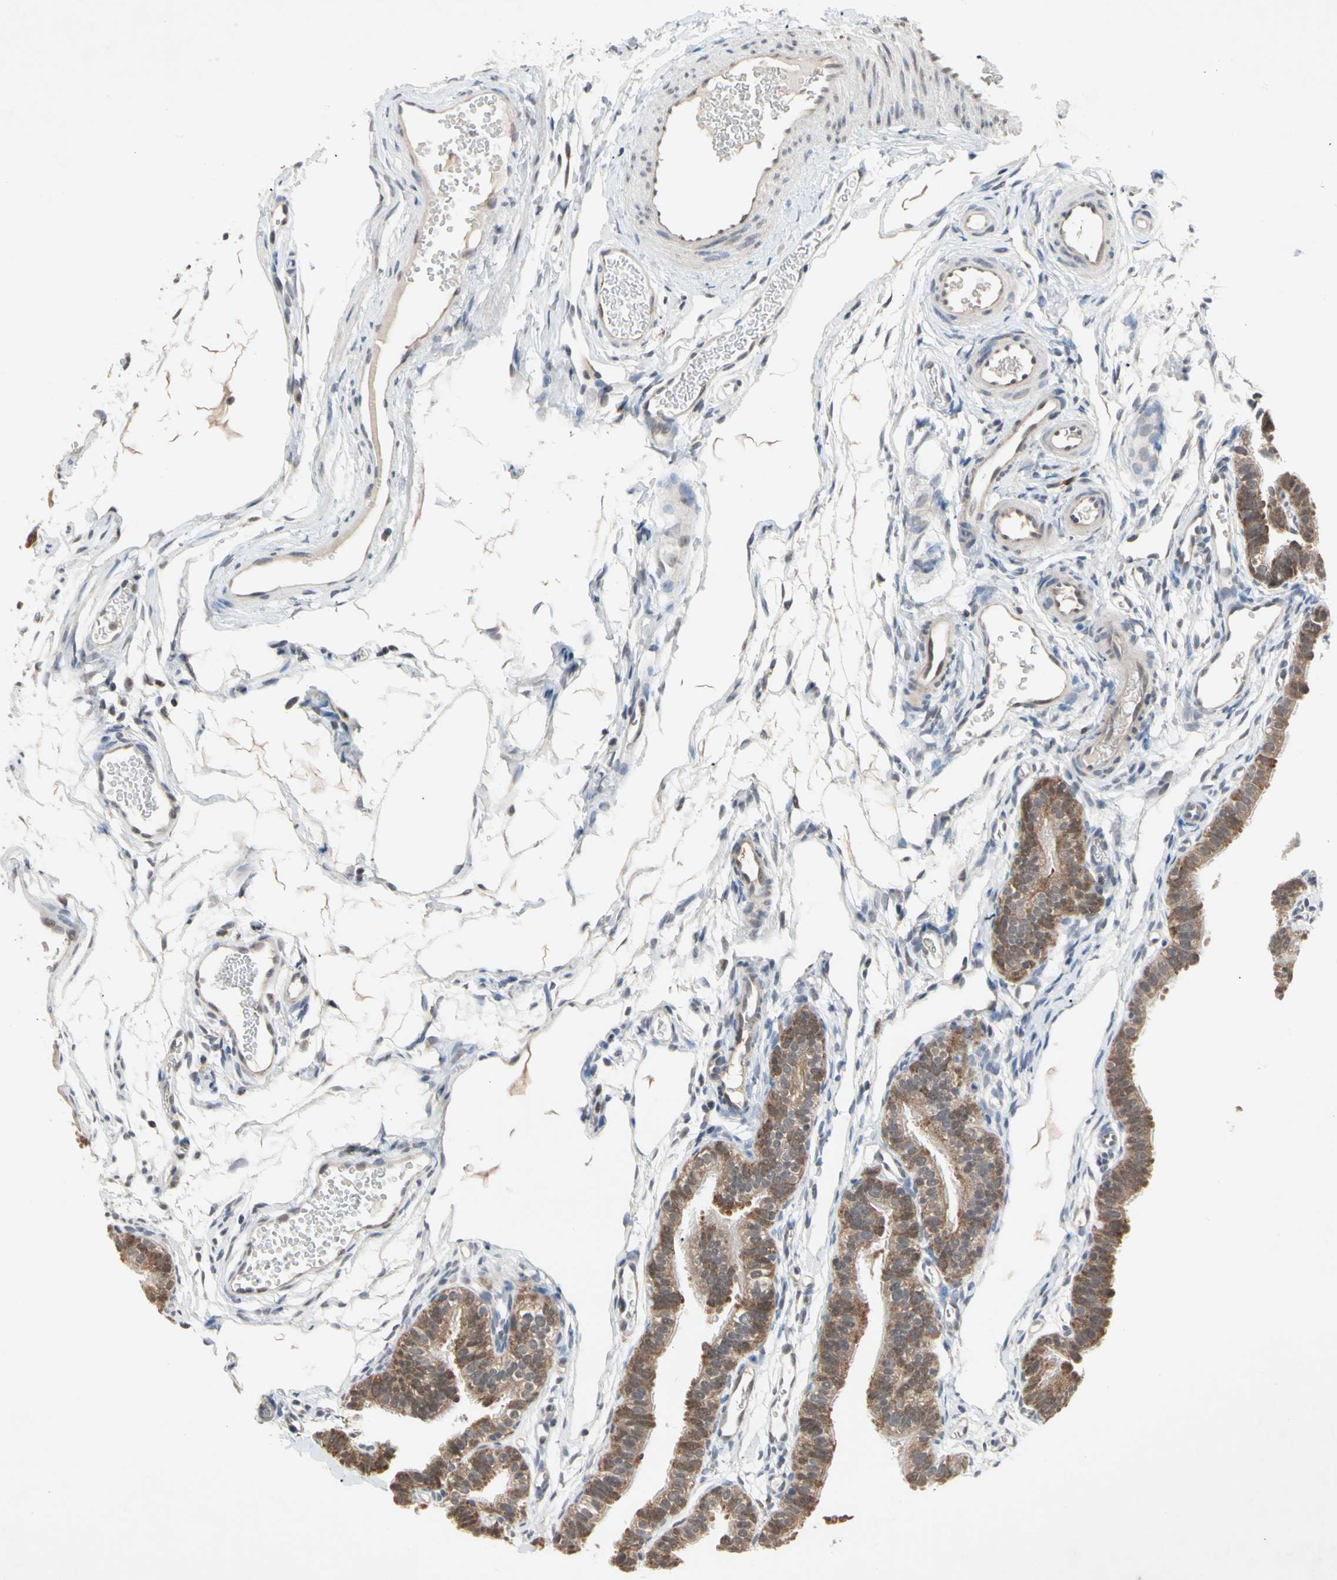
{"staining": {"intensity": "strong", "quantity": ">75%", "location": "cytoplasmic/membranous"}, "tissue": "fallopian tube", "cell_type": "Glandular cells", "image_type": "normal", "snomed": [{"axis": "morphology", "description": "Normal tissue, NOS"}, {"axis": "topography", "description": "Fallopian tube"}, {"axis": "topography", "description": "Placenta"}], "caption": "Strong cytoplasmic/membranous expression for a protein is identified in about >75% of glandular cells of benign fallopian tube using immunohistochemistry.", "gene": "MTHFS", "patient": {"sex": "female", "age": 34}}